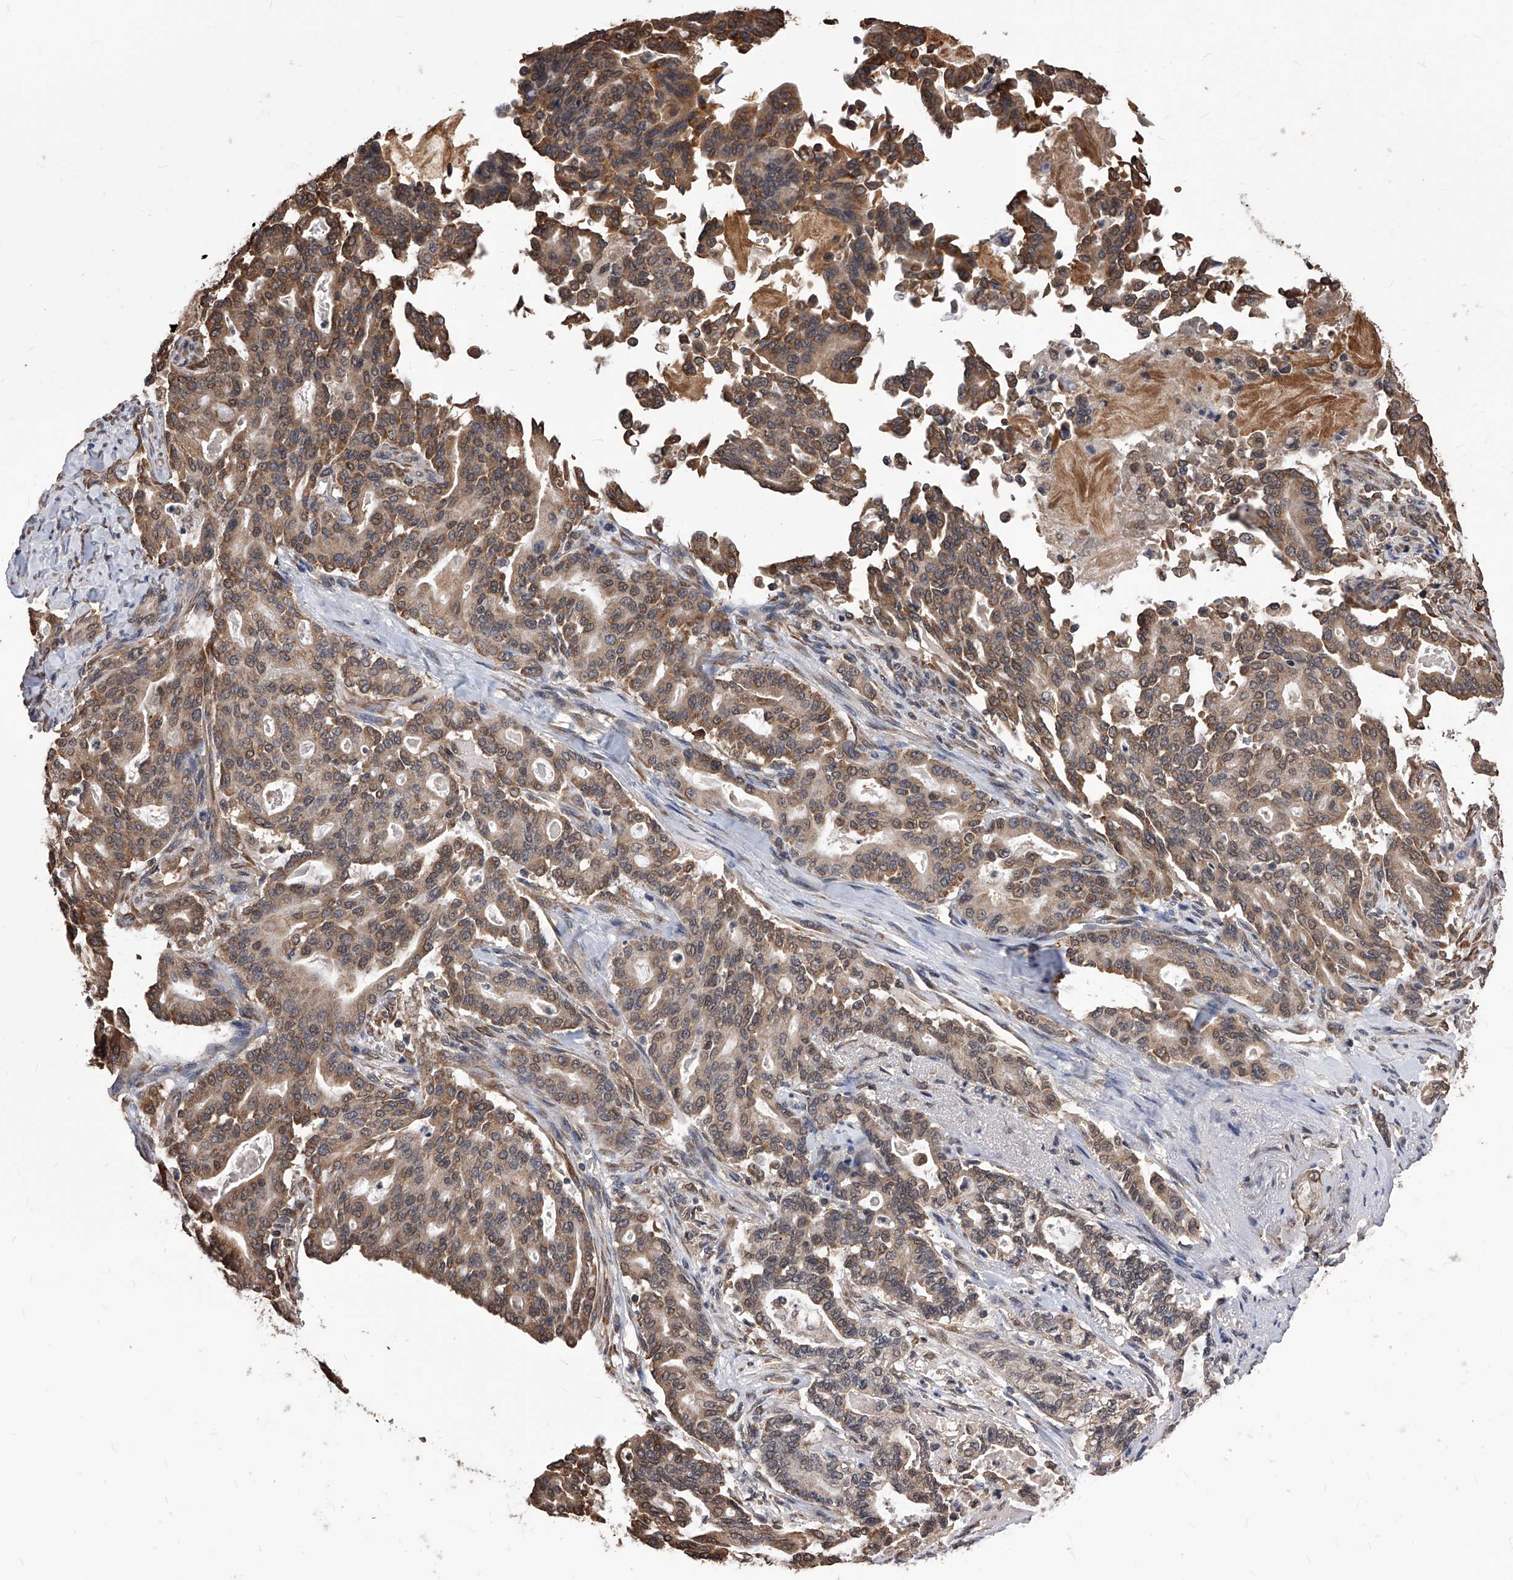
{"staining": {"intensity": "moderate", "quantity": ">75%", "location": "cytoplasmic/membranous,nuclear"}, "tissue": "pancreatic cancer", "cell_type": "Tumor cells", "image_type": "cancer", "snomed": [{"axis": "morphology", "description": "Adenocarcinoma, NOS"}, {"axis": "topography", "description": "Pancreas"}], "caption": "Pancreatic adenocarcinoma stained for a protein reveals moderate cytoplasmic/membranous and nuclear positivity in tumor cells.", "gene": "ID1", "patient": {"sex": "male", "age": 63}}